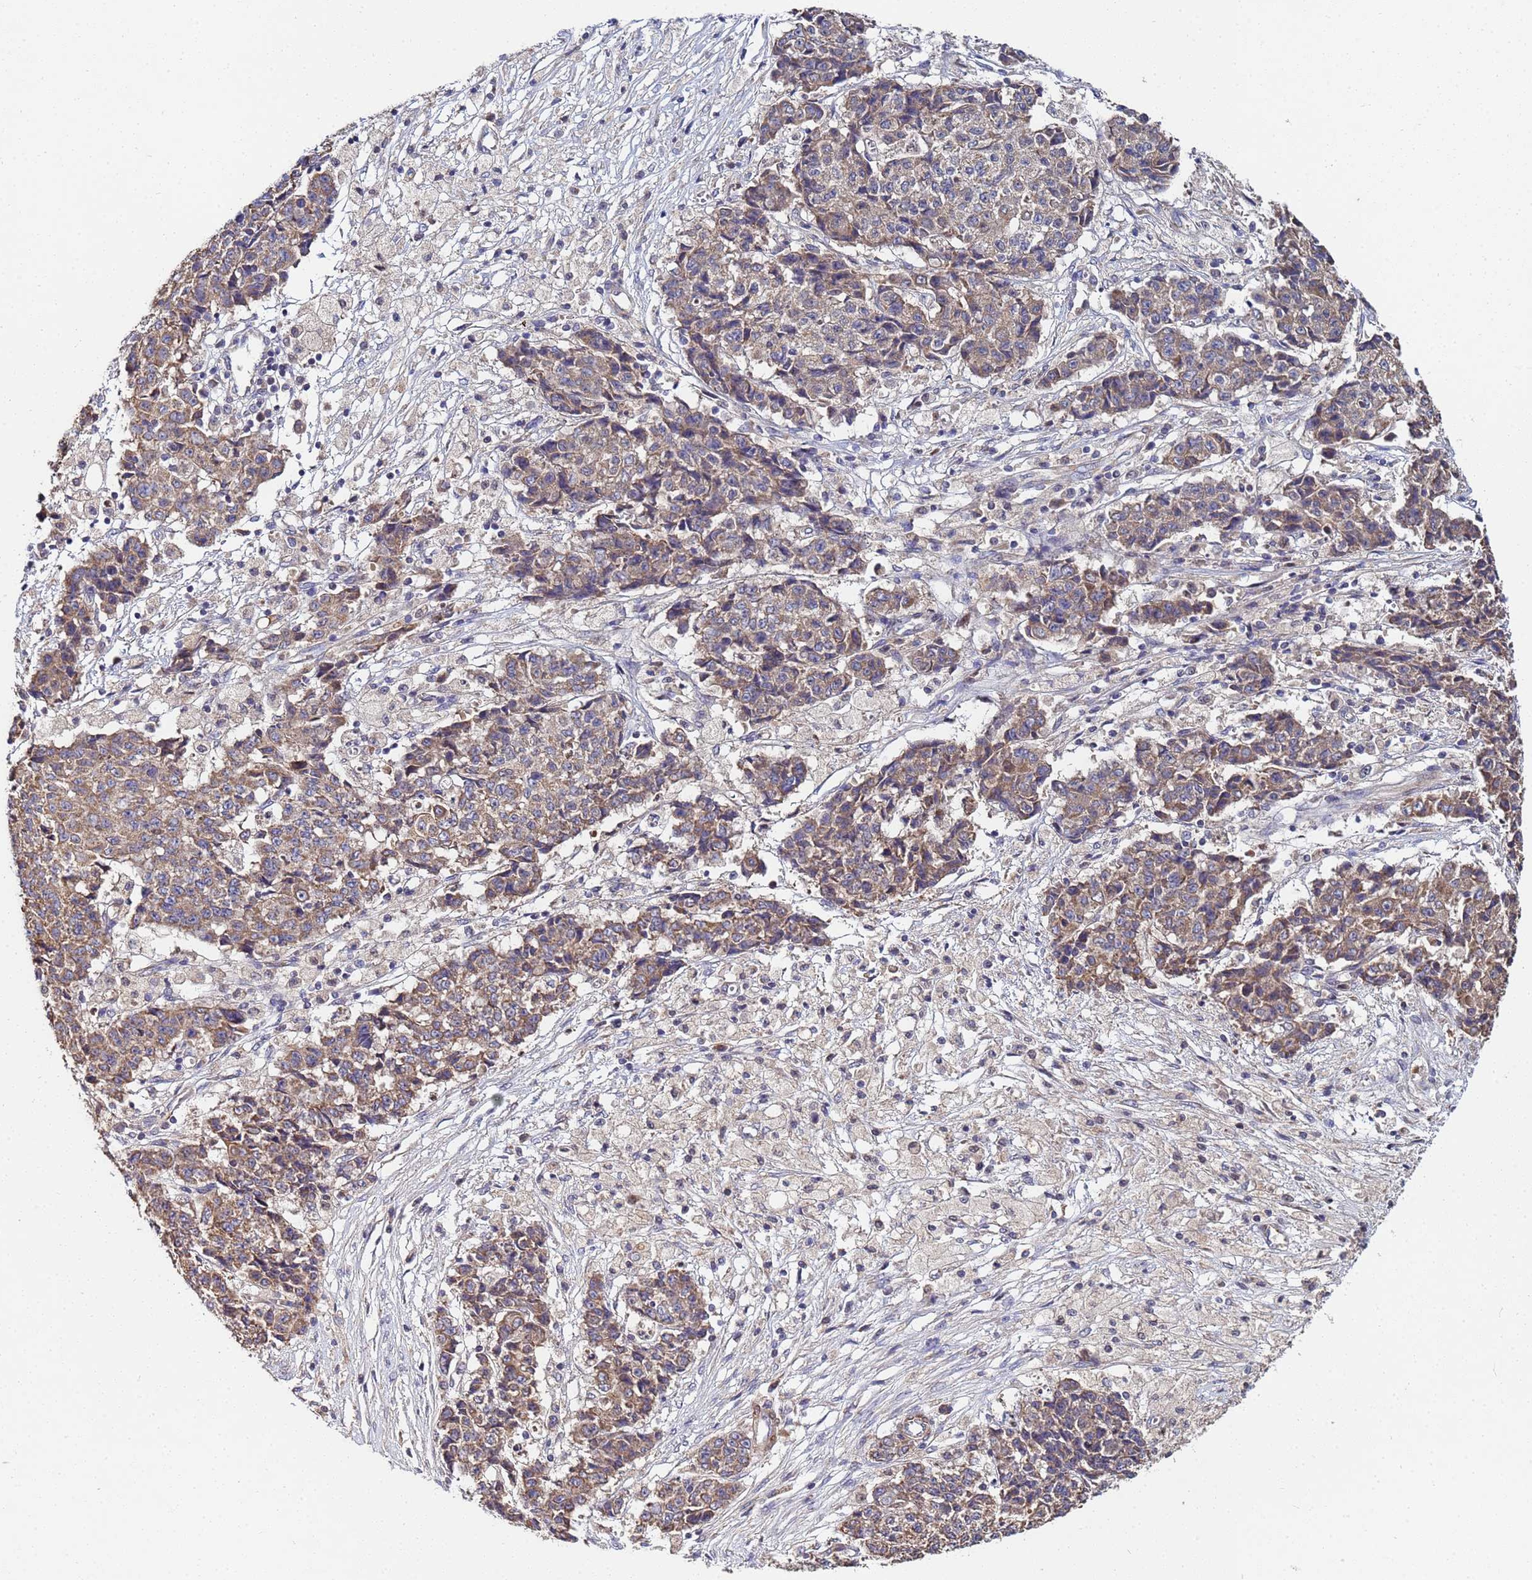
{"staining": {"intensity": "weak", "quantity": ">75%", "location": "cytoplasmic/membranous"}, "tissue": "ovarian cancer", "cell_type": "Tumor cells", "image_type": "cancer", "snomed": [{"axis": "morphology", "description": "Carcinoma, endometroid"}, {"axis": "topography", "description": "Ovary"}], "caption": "Protein staining by IHC reveals weak cytoplasmic/membranous staining in about >75% of tumor cells in ovarian cancer.", "gene": "C5orf34", "patient": {"sex": "female", "age": 42}}